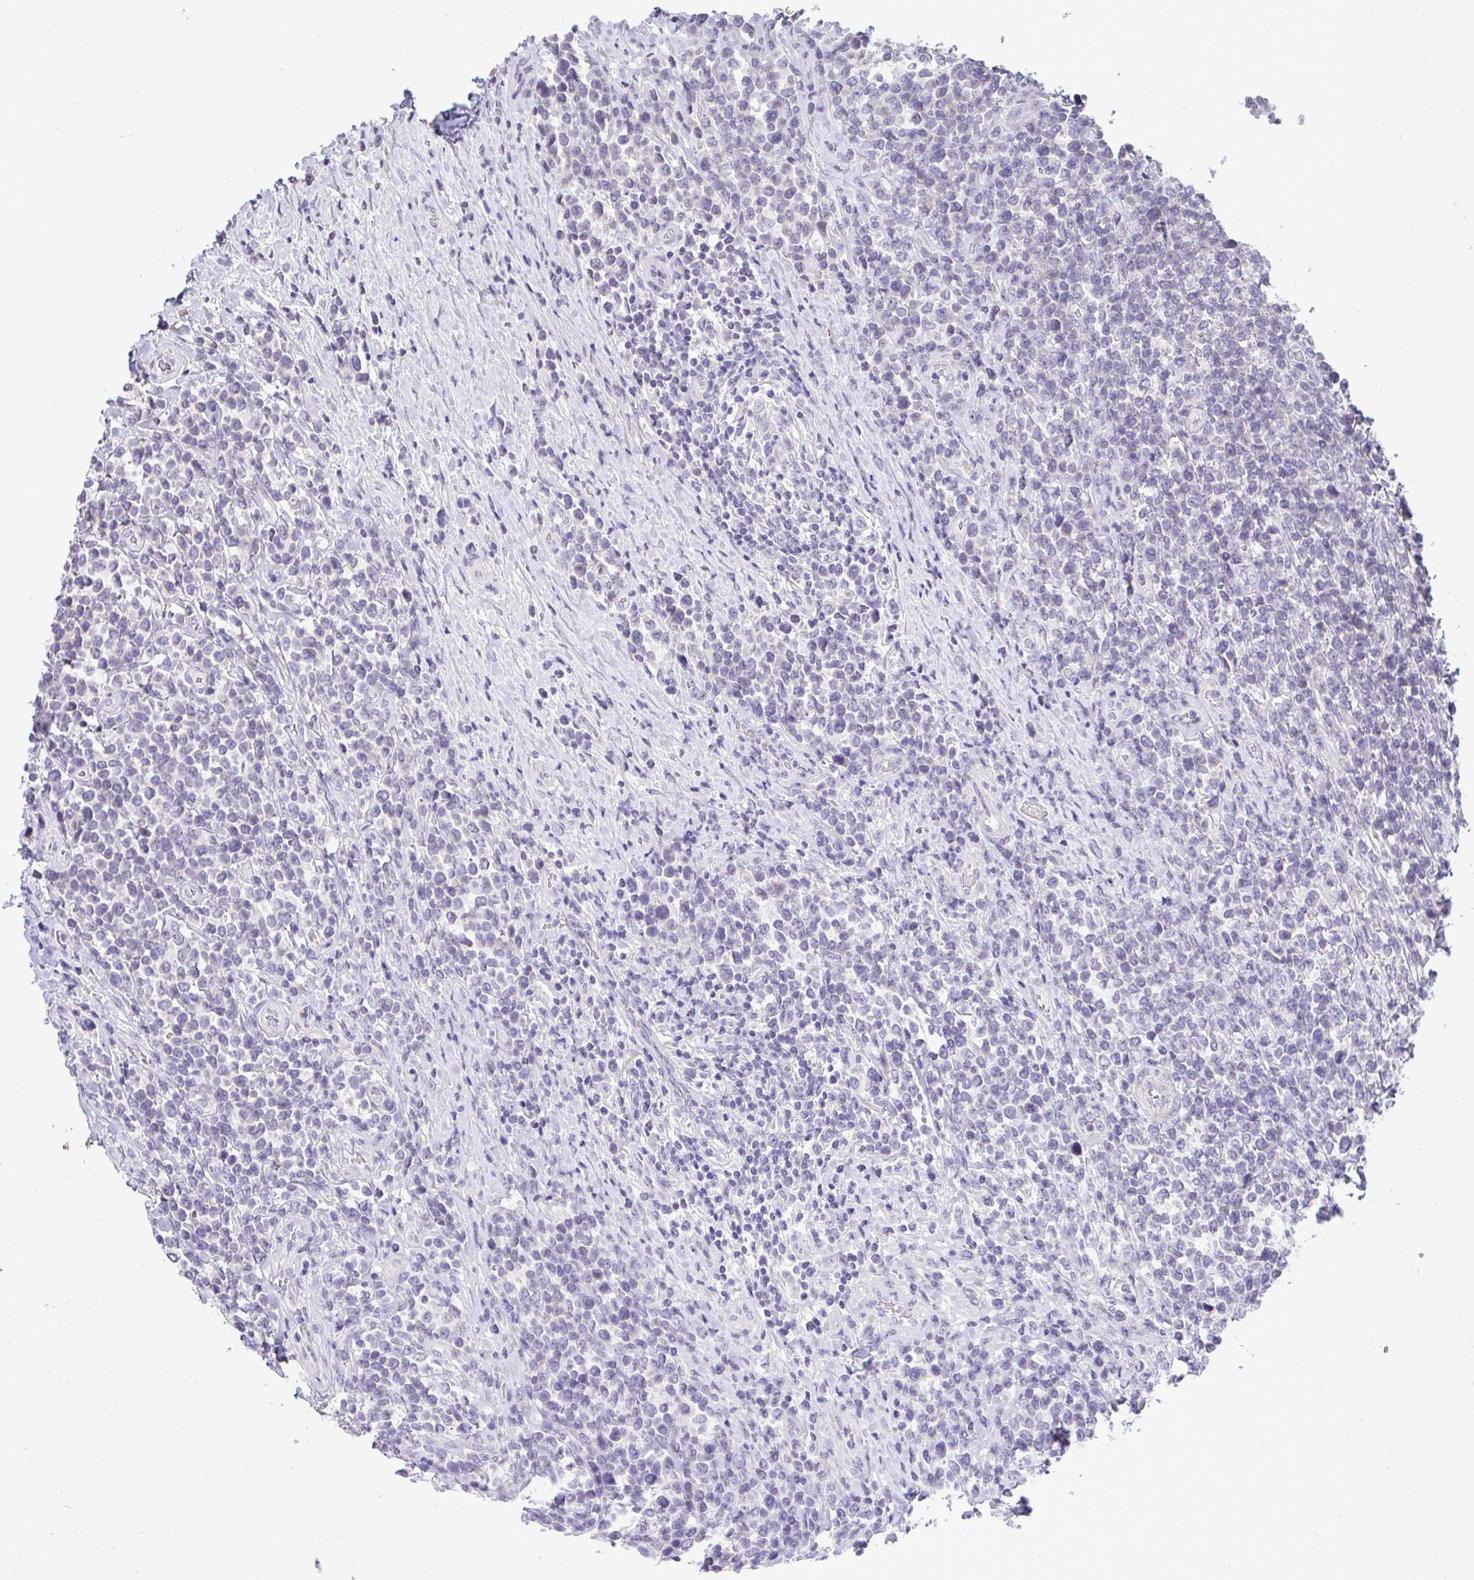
{"staining": {"intensity": "negative", "quantity": "none", "location": "none"}, "tissue": "lymphoma", "cell_type": "Tumor cells", "image_type": "cancer", "snomed": [{"axis": "morphology", "description": "Malignant lymphoma, non-Hodgkin's type, High grade"}, {"axis": "topography", "description": "Soft tissue"}], "caption": "Malignant lymphoma, non-Hodgkin's type (high-grade) was stained to show a protein in brown. There is no significant positivity in tumor cells.", "gene": "PIGK", "patient": {"sex": "female", "age": 56}}